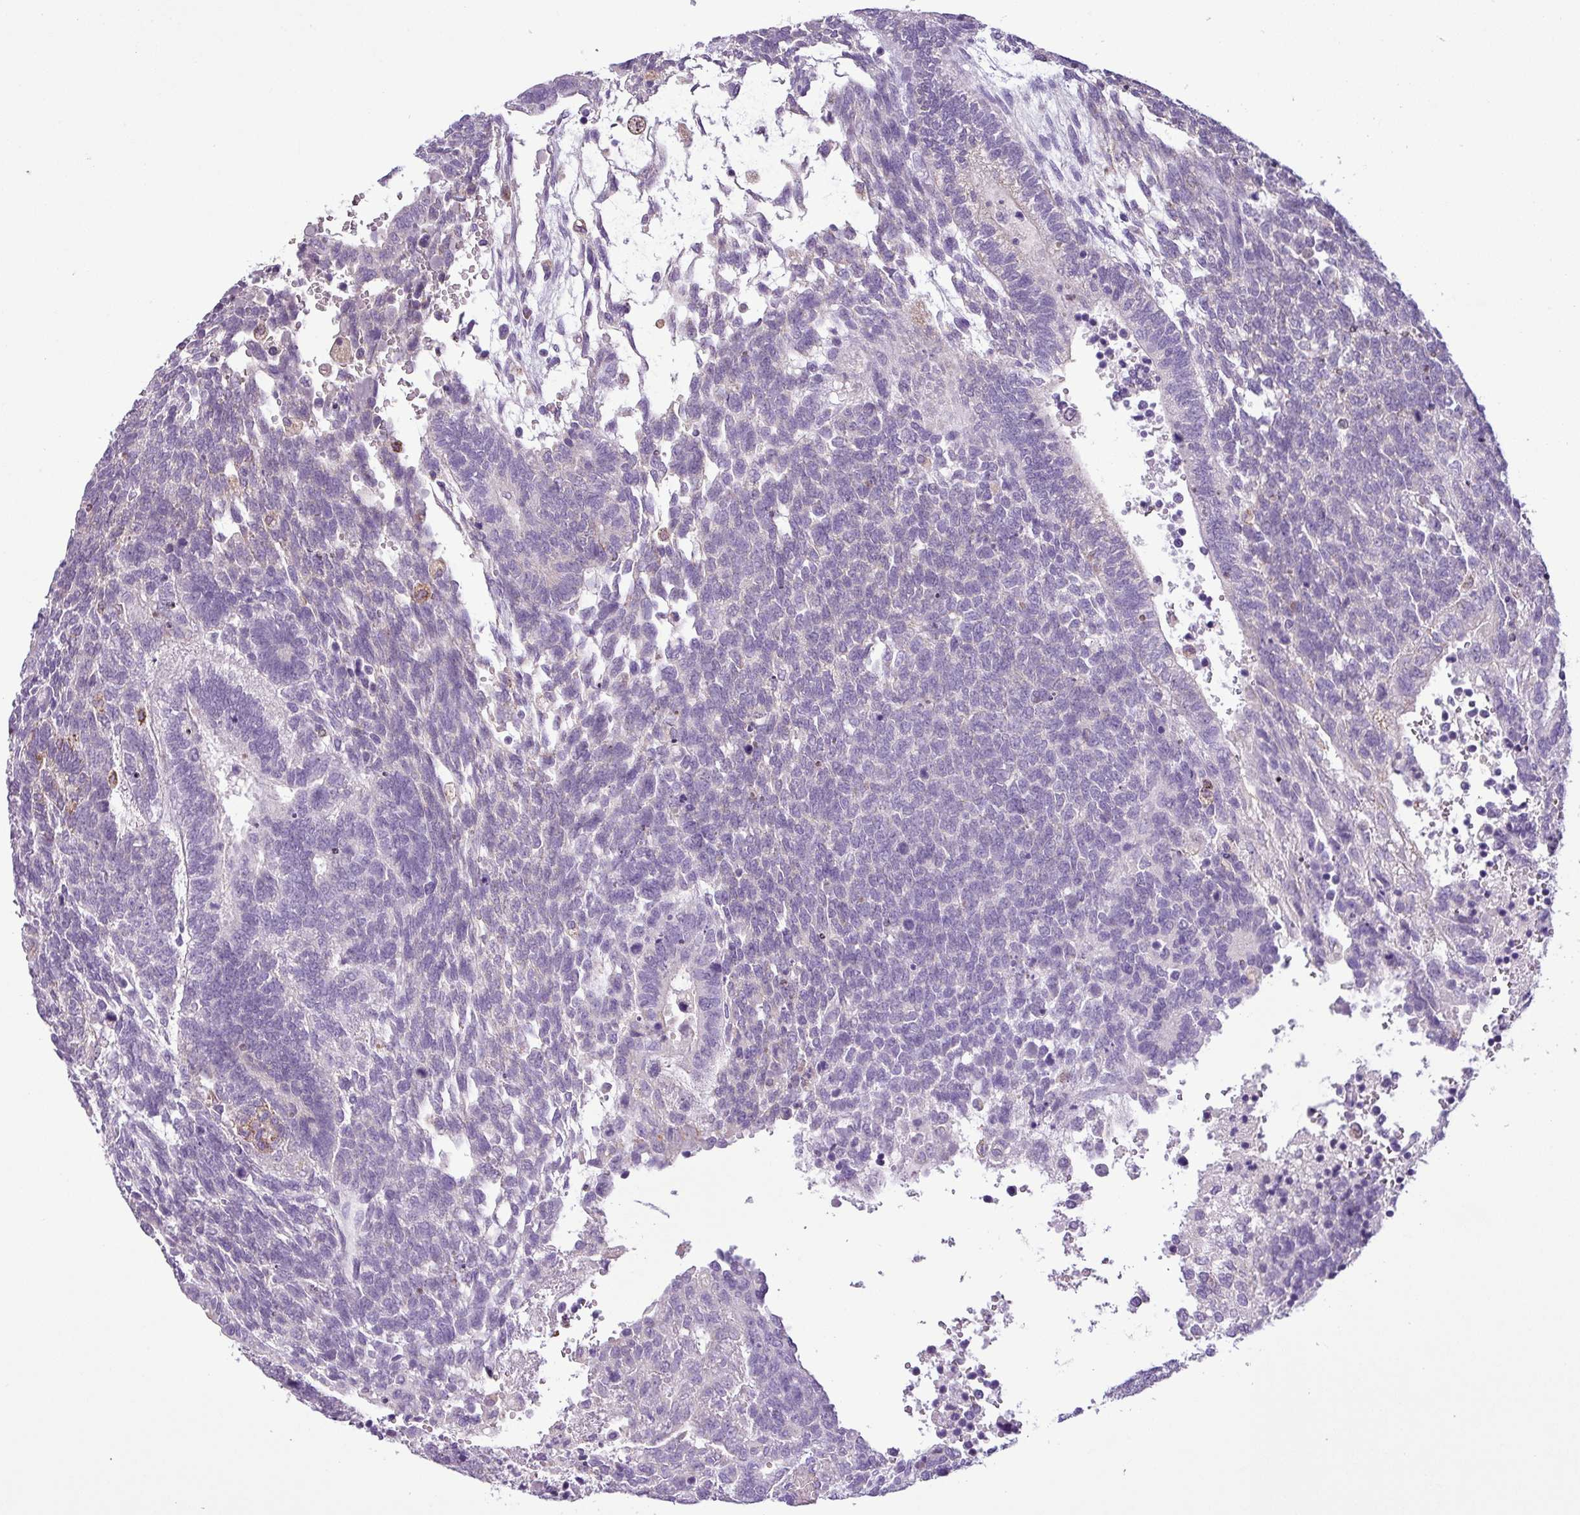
{"staining": {"intensity": "negative", "quantity": "none", "location": "none"}, "tissue": "testis cancer", "cell_type": "Tumor cells", "image_type": "cancer", "snomed": [{"axis": "morphology", "description": "Carcinoma, Embryonal, NOS"}, {"axis": "topography", "description": "Testis"}], "caption": "Immunohistochemistry micrograph of neoplastic tissue: embryonal carcinoma (testis) stained with DAB demonstrates no significant protein staining in tumor cells.", "gene": "ZNF667", "patient": {"sex": "male", "age": 23}}